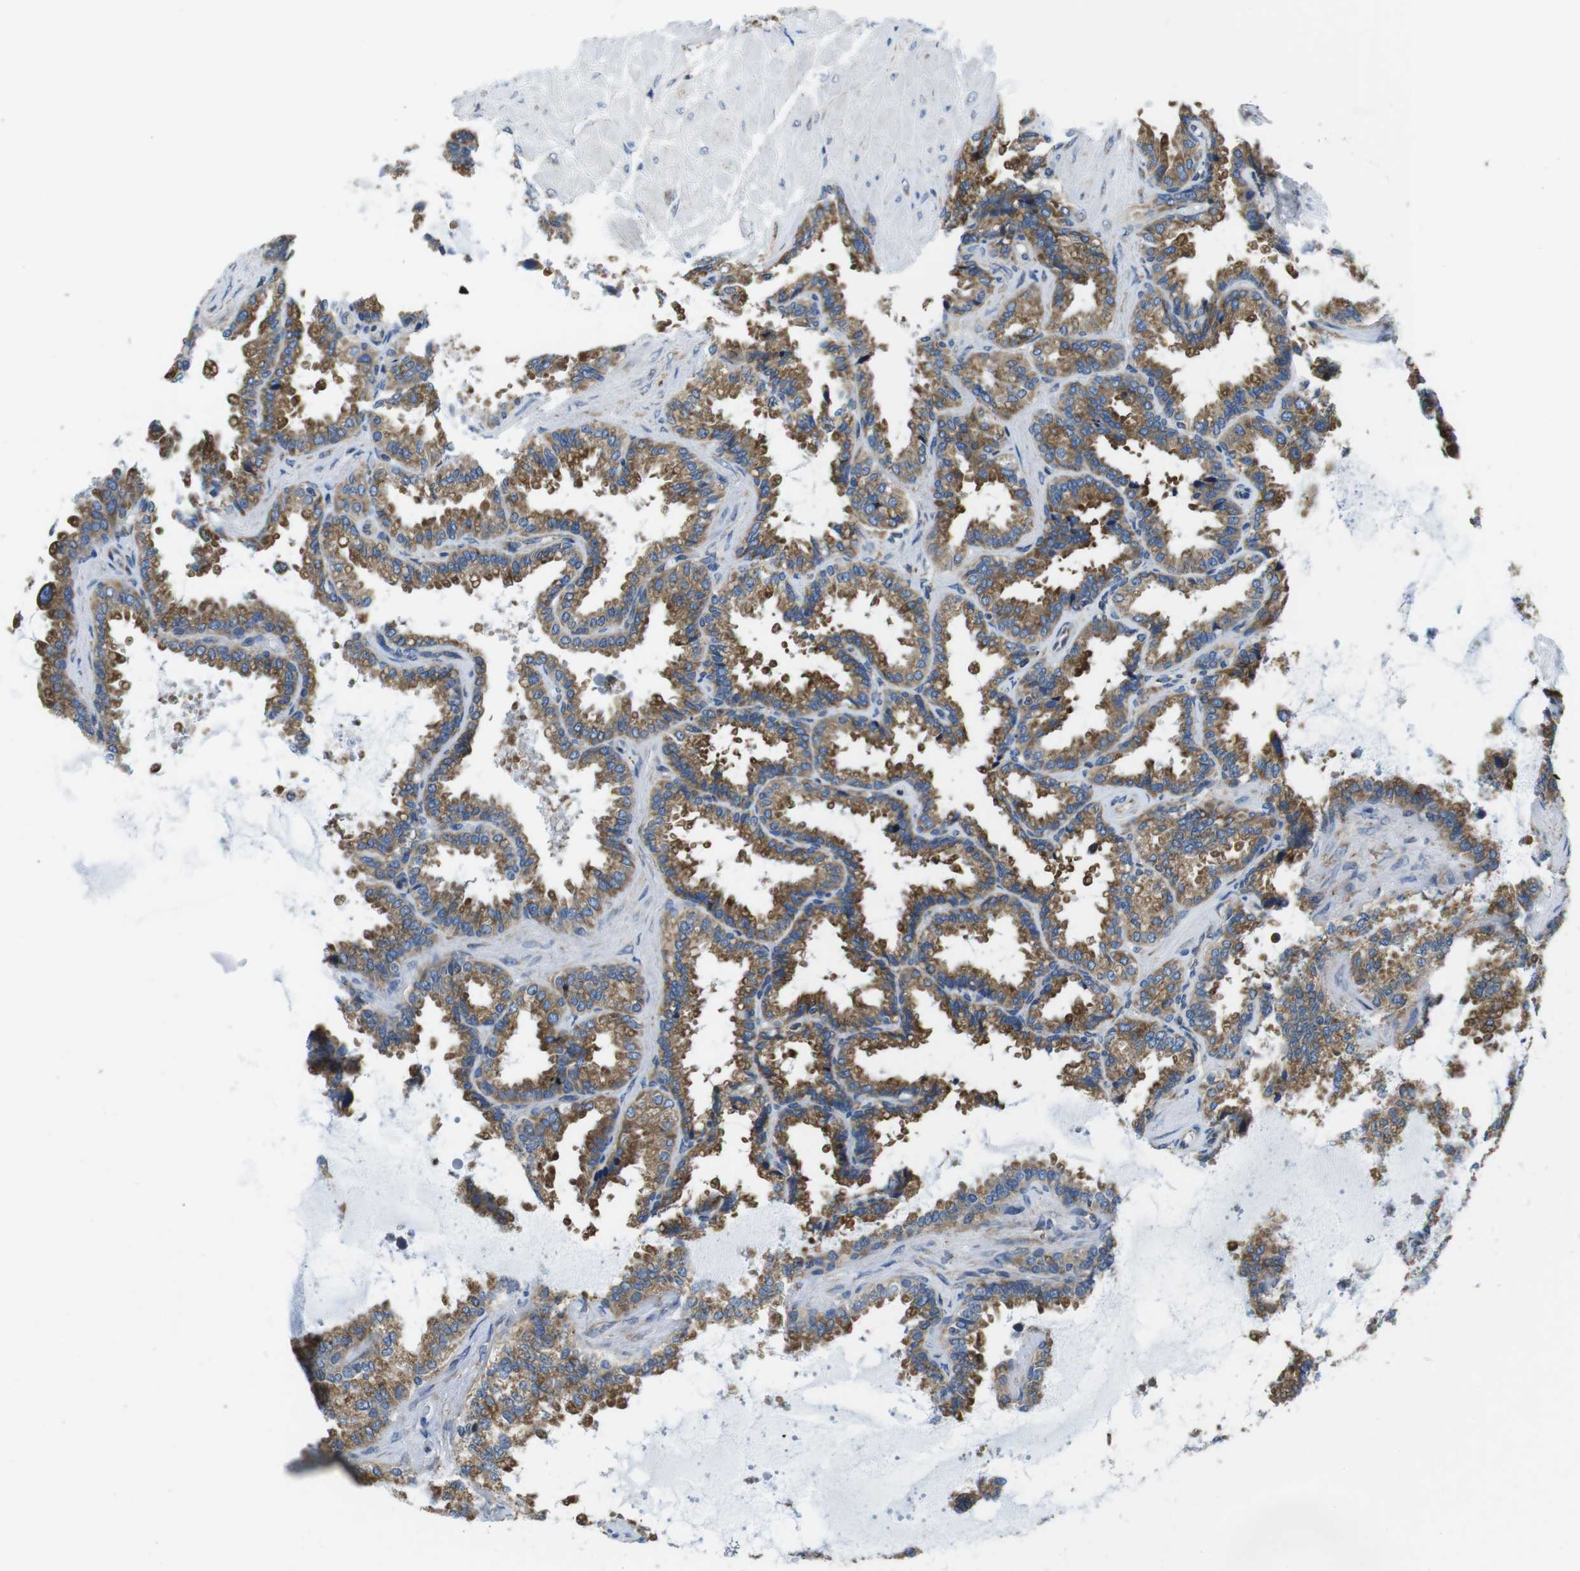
{"staining": {"intensity": "moderate", "quantity": ">75%", "location": "cytoplasmic/membranous"}, "tissue": "seminal vesicle", "cell_type": "Glandular cells", "image_type": "normal", "snomed": [{"axis": "morphology", "description": "Normal tissue, NOS"}, {"axis": "topography", "description": "Seminal veicle"}], "caption": "IHC of normal seminal vesicle shows medium levels of moderate cytoplasmic/membranous positivity in about >75% of glandular cells. (DAB (3,3'-diaminobenzidine) IHC, brown staining for protein, blue staining for nuclei).", "gene": "UGGT1", "patient": {"sex": "male", "age": 46}}